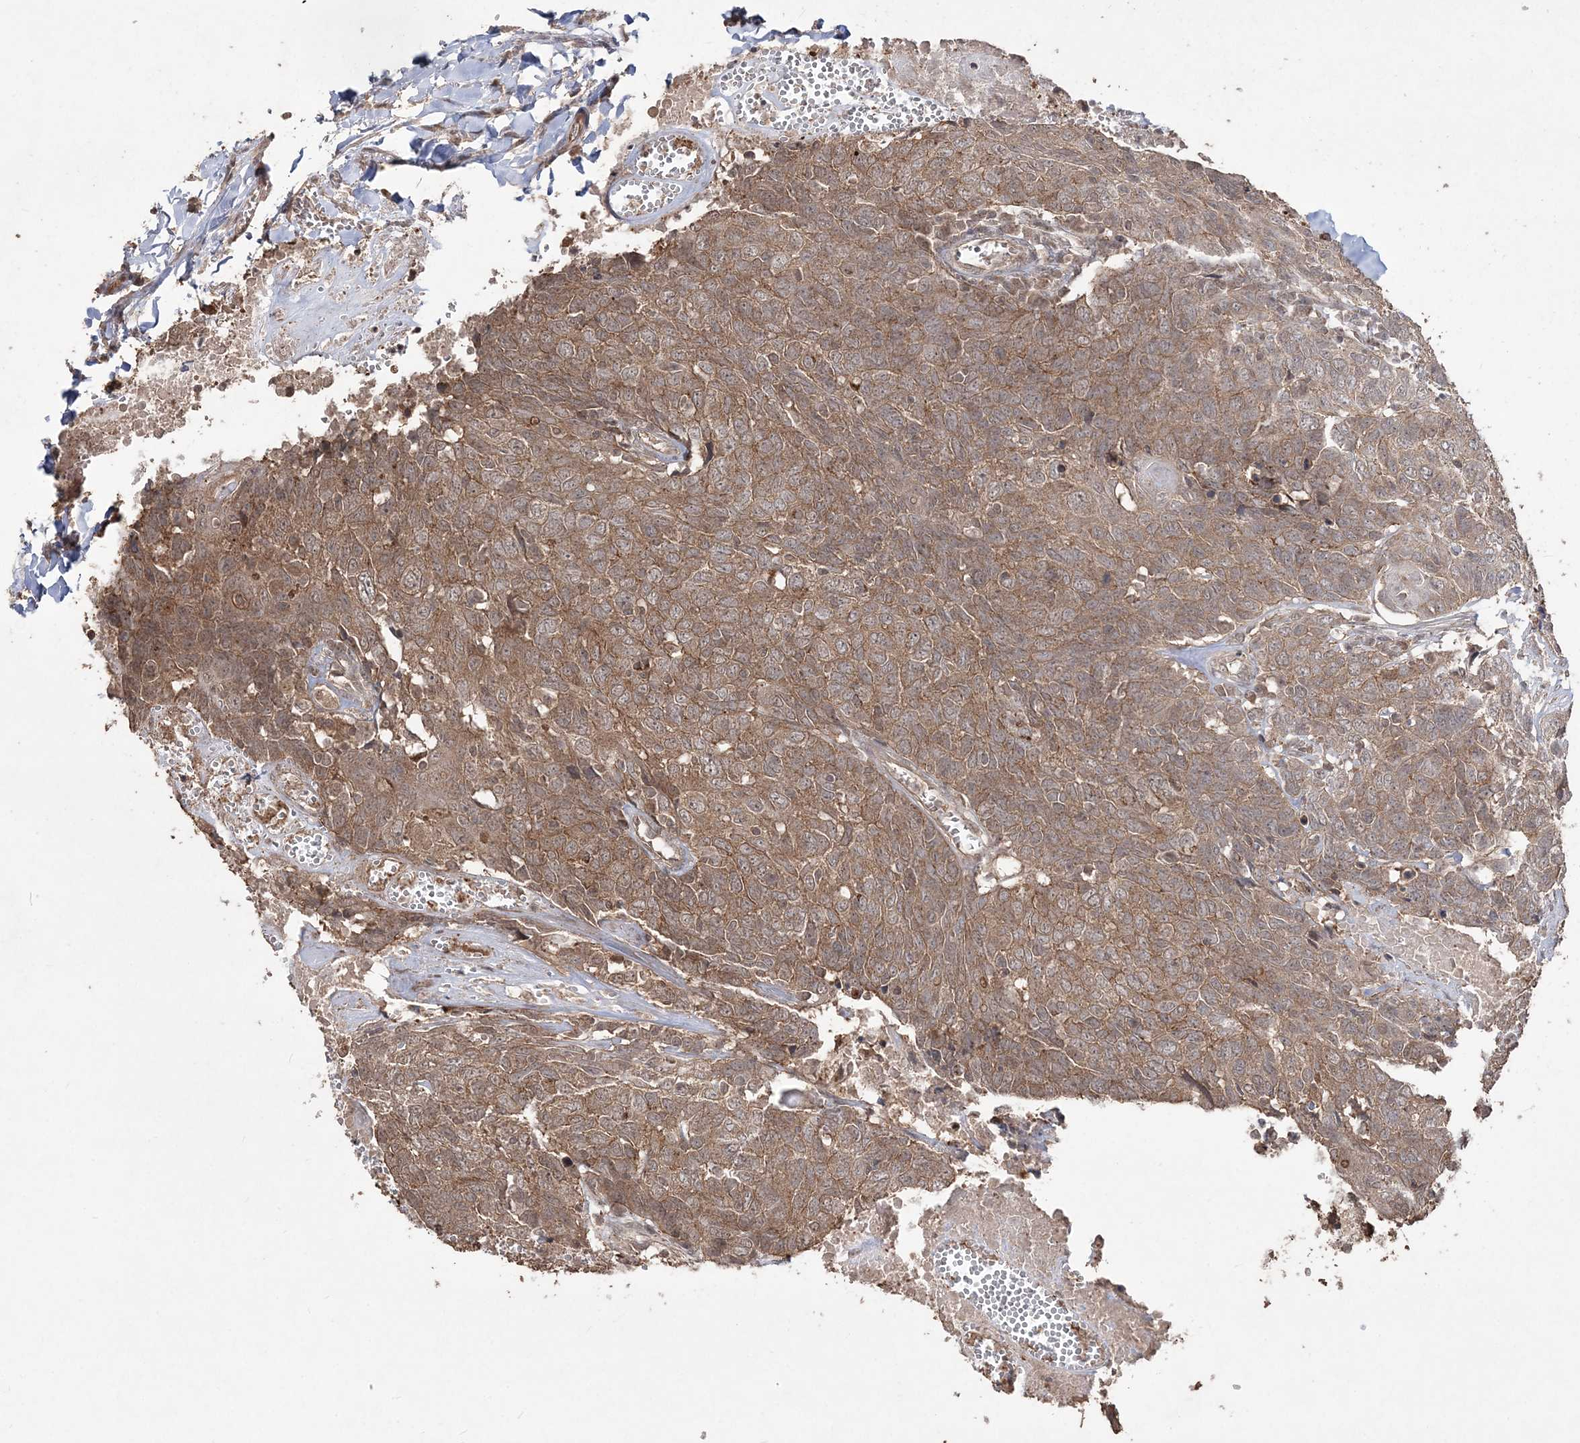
{"staining": {"intensity": "moderate", "quantity": ">75%", "location": "cytoplasmic/membranous"}, "tissue": "head and neck cancer", "cell_type": "Tumor cells", "image_type": "cancer", "snomed": [{"axis": "morphology", "description": "Squamous cell carcinoma, NOS"}, {"axis": "topography", "description": "Head-Neck"}], "caption": "This is an image of immunohistochemistry staining of head and neck cancer, which shows moderate staining in the cytoplasmic/membranous of tumor cells.", "gene": "EHHADH", "patient": {"sex": "male", "age": 66}}